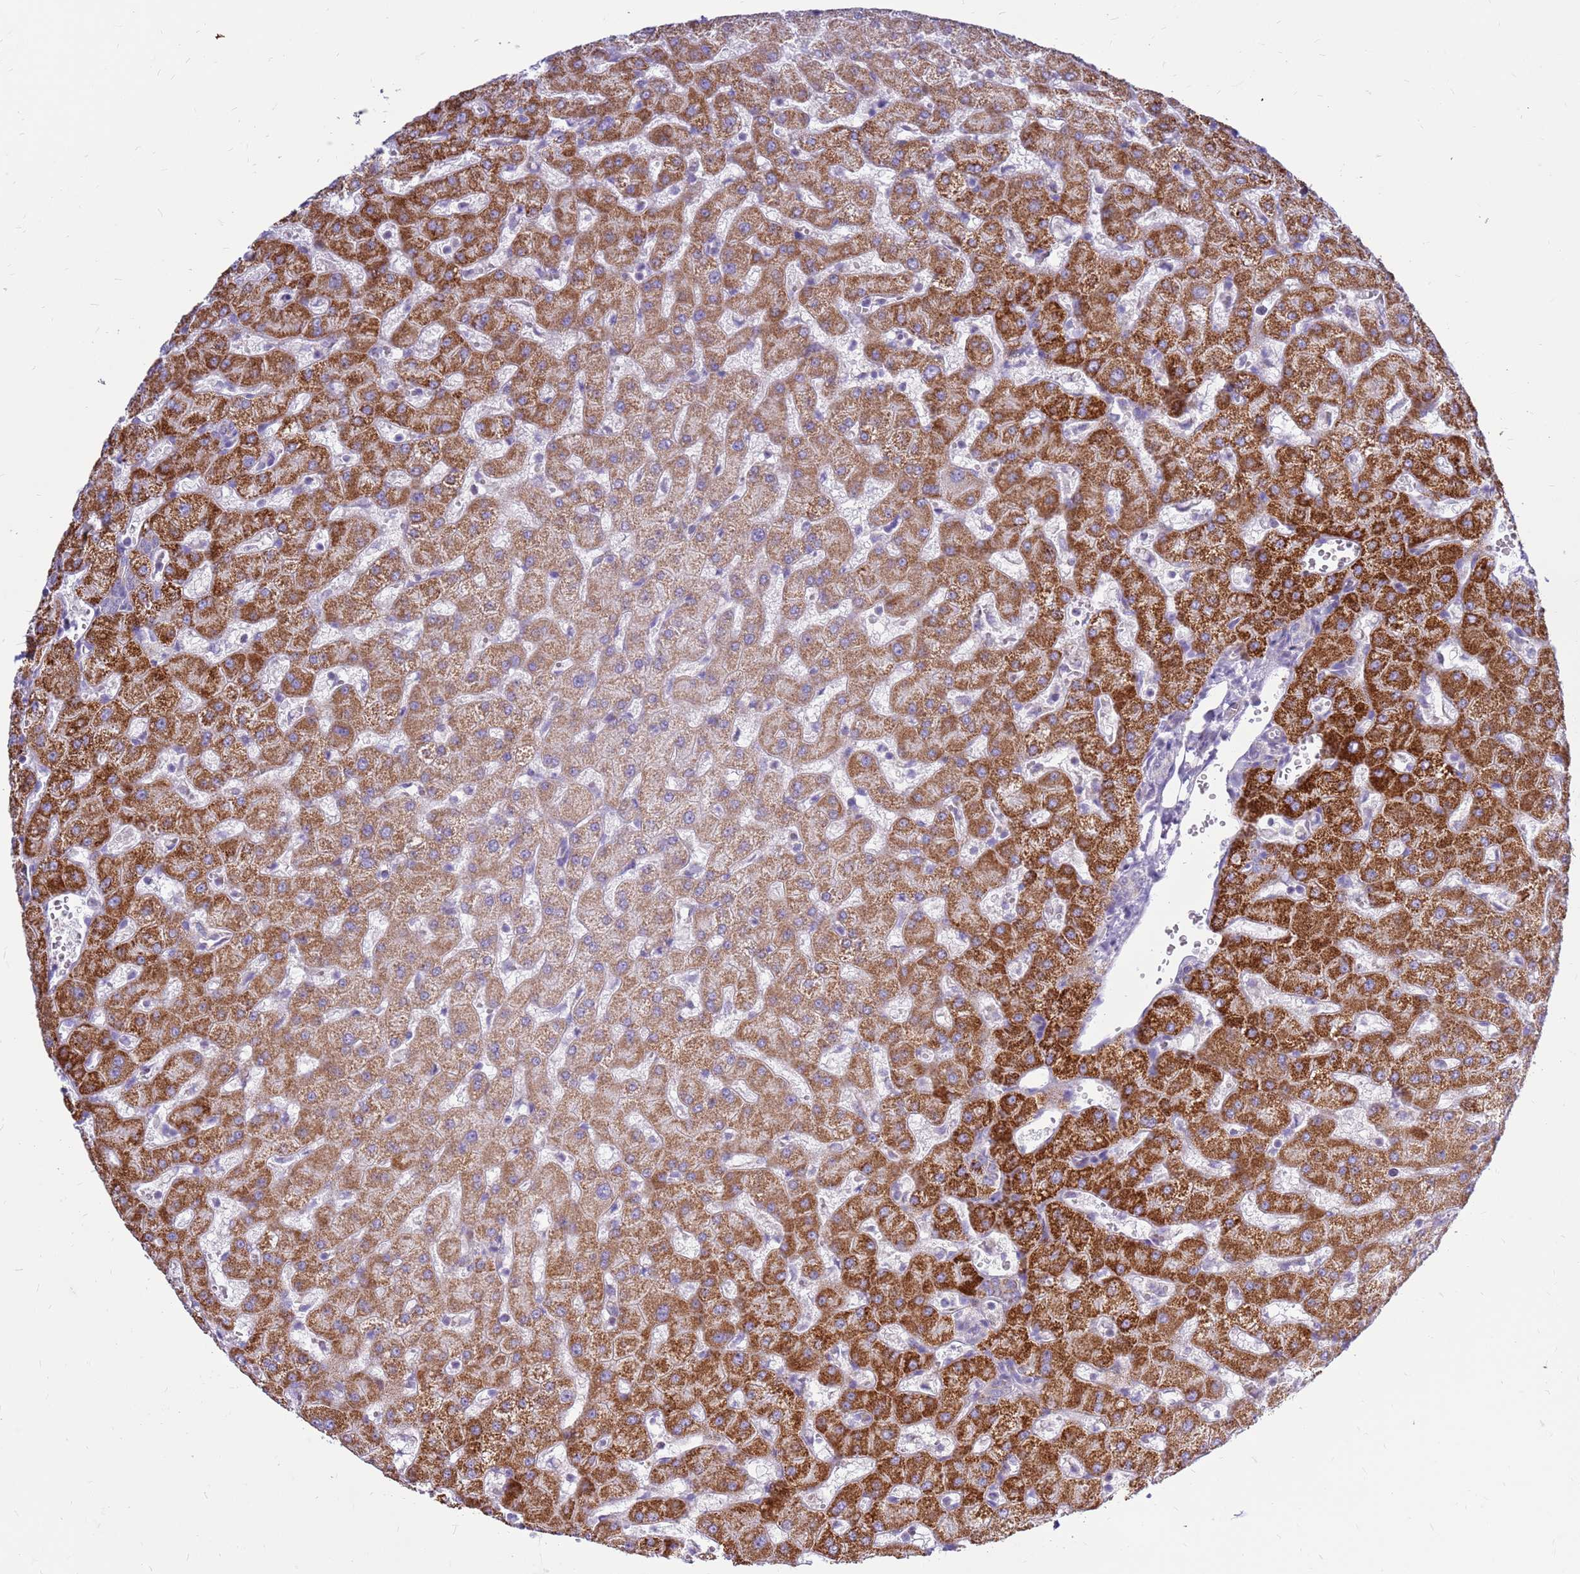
{"staining": {"intensity": "negative", "quantity": "none", "location": "none"}, "tissue": "liver", "cell_type": "Cholangiocytes", "image_type": "normal", "snomed": [{"axis": "morphology", "description": "Normal tissue, NOS"}, {"axis": "topography", "description": "Liver"}], "caption": "Liver stained for a protein using immunohistochemistry (IHC) reveals no positivity cholangiocytes.", "gene": "IGF1R", "patient": {"sex": "female", "age": 63}}